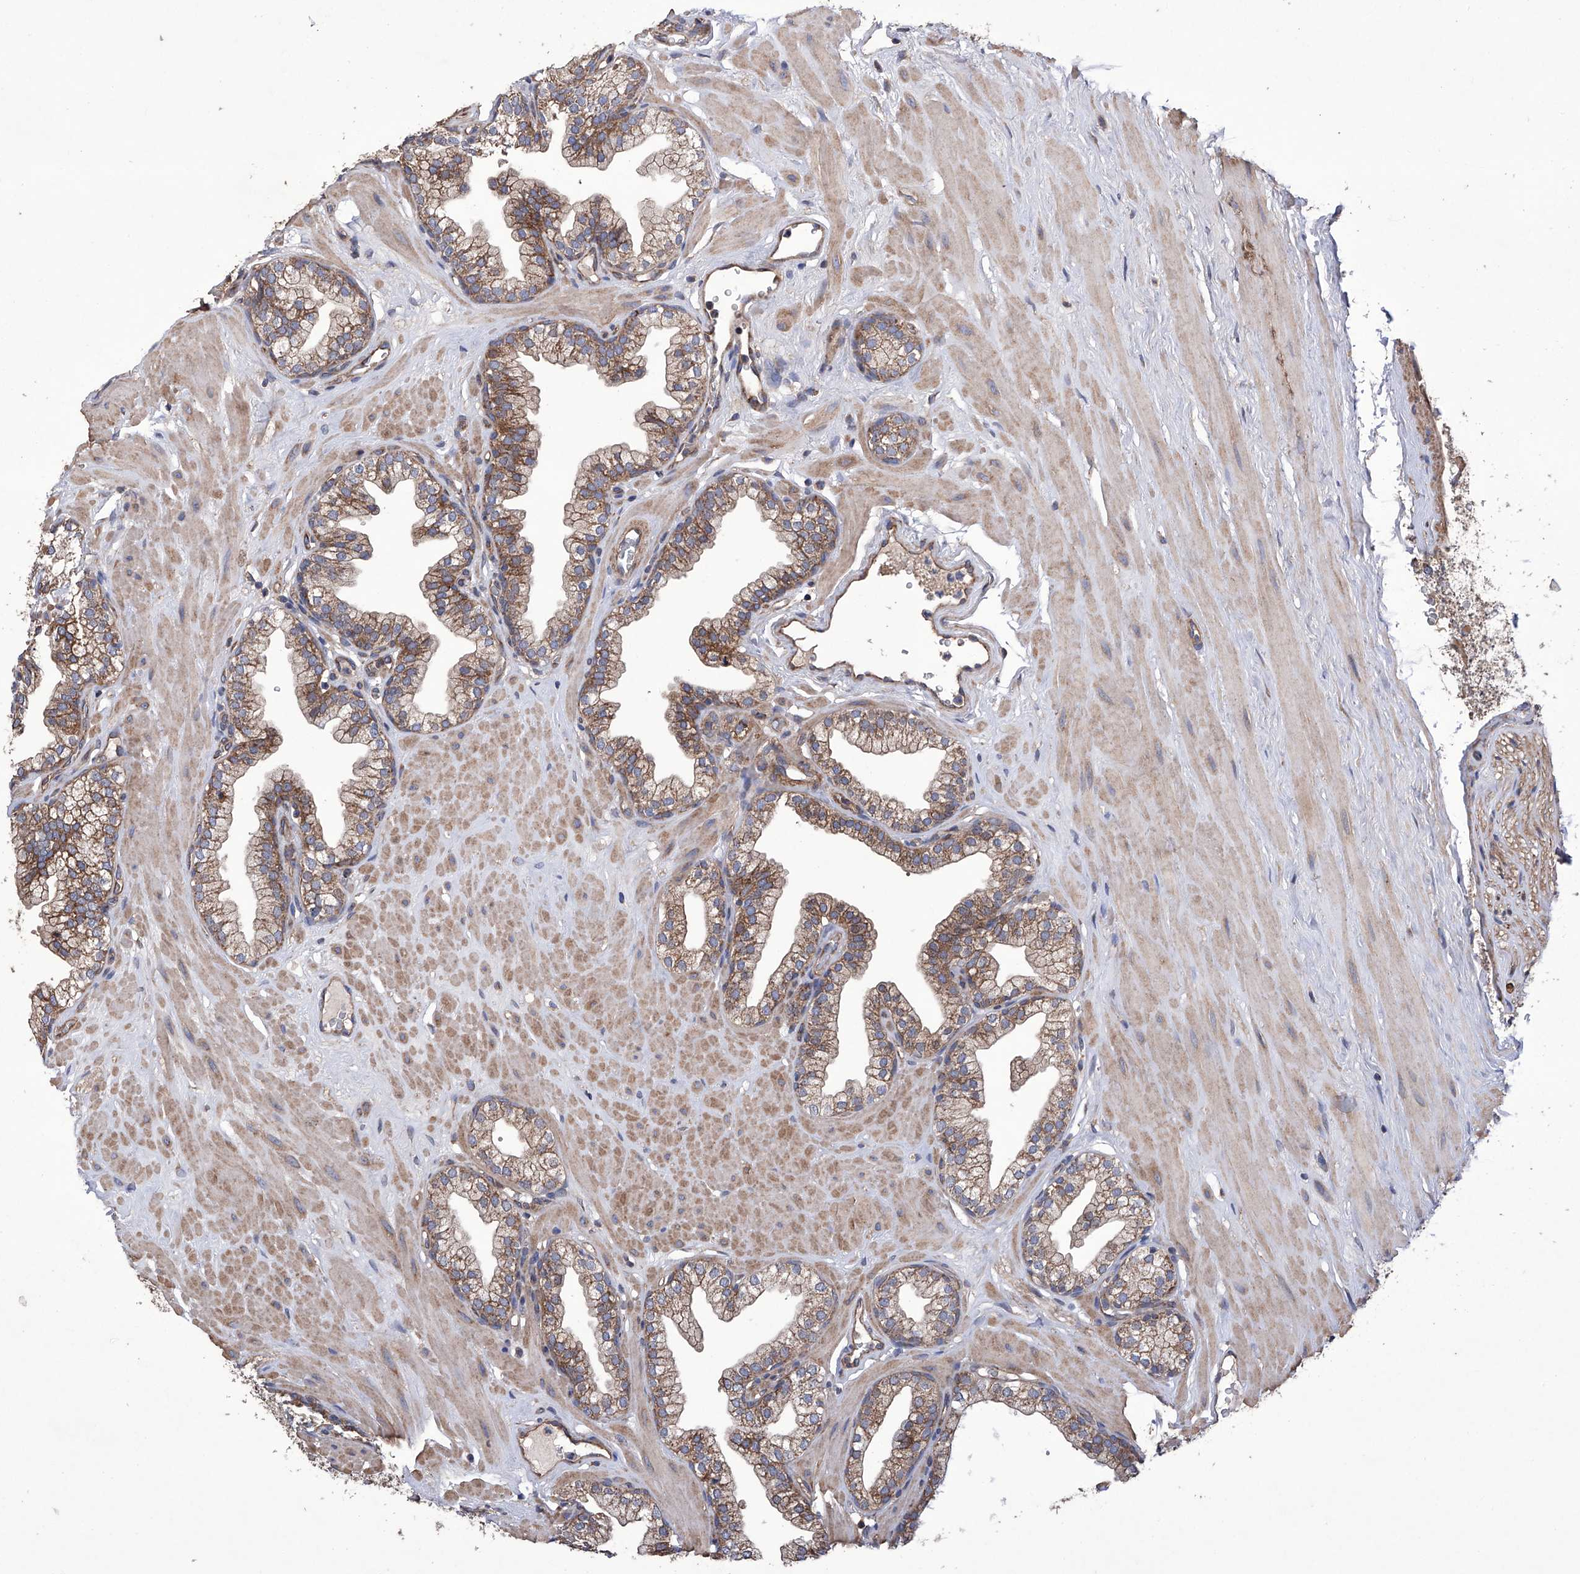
{"staining": {"intensity": "moderate", "quantity": ">75%", "location": "cytoplasmic/membranous"}, "tissue": "prostate", "cell_type": "Glandular cells", "image_type": "normal", "snomed": [{"axis": "morphology", "description": "Normal tissue, NOS"}, {"axis": "morphology", "description": "Urothelial carcinoma, Low grade"}, {"axis": "topography", "description": "Urinary bladder"}, {"axis": "topography", "description": "Prostate"}], "caption": "This micrograph demonstrates unremarkable prostate stained with IHC to label a protein in brown. The cytoplasmic/membranous of glandular cells show moderate positivity for the protein. Nuclei are counter-stained blue.", "gene": "EFCAB2", "patient": {"sex": "male", "age": 60}}